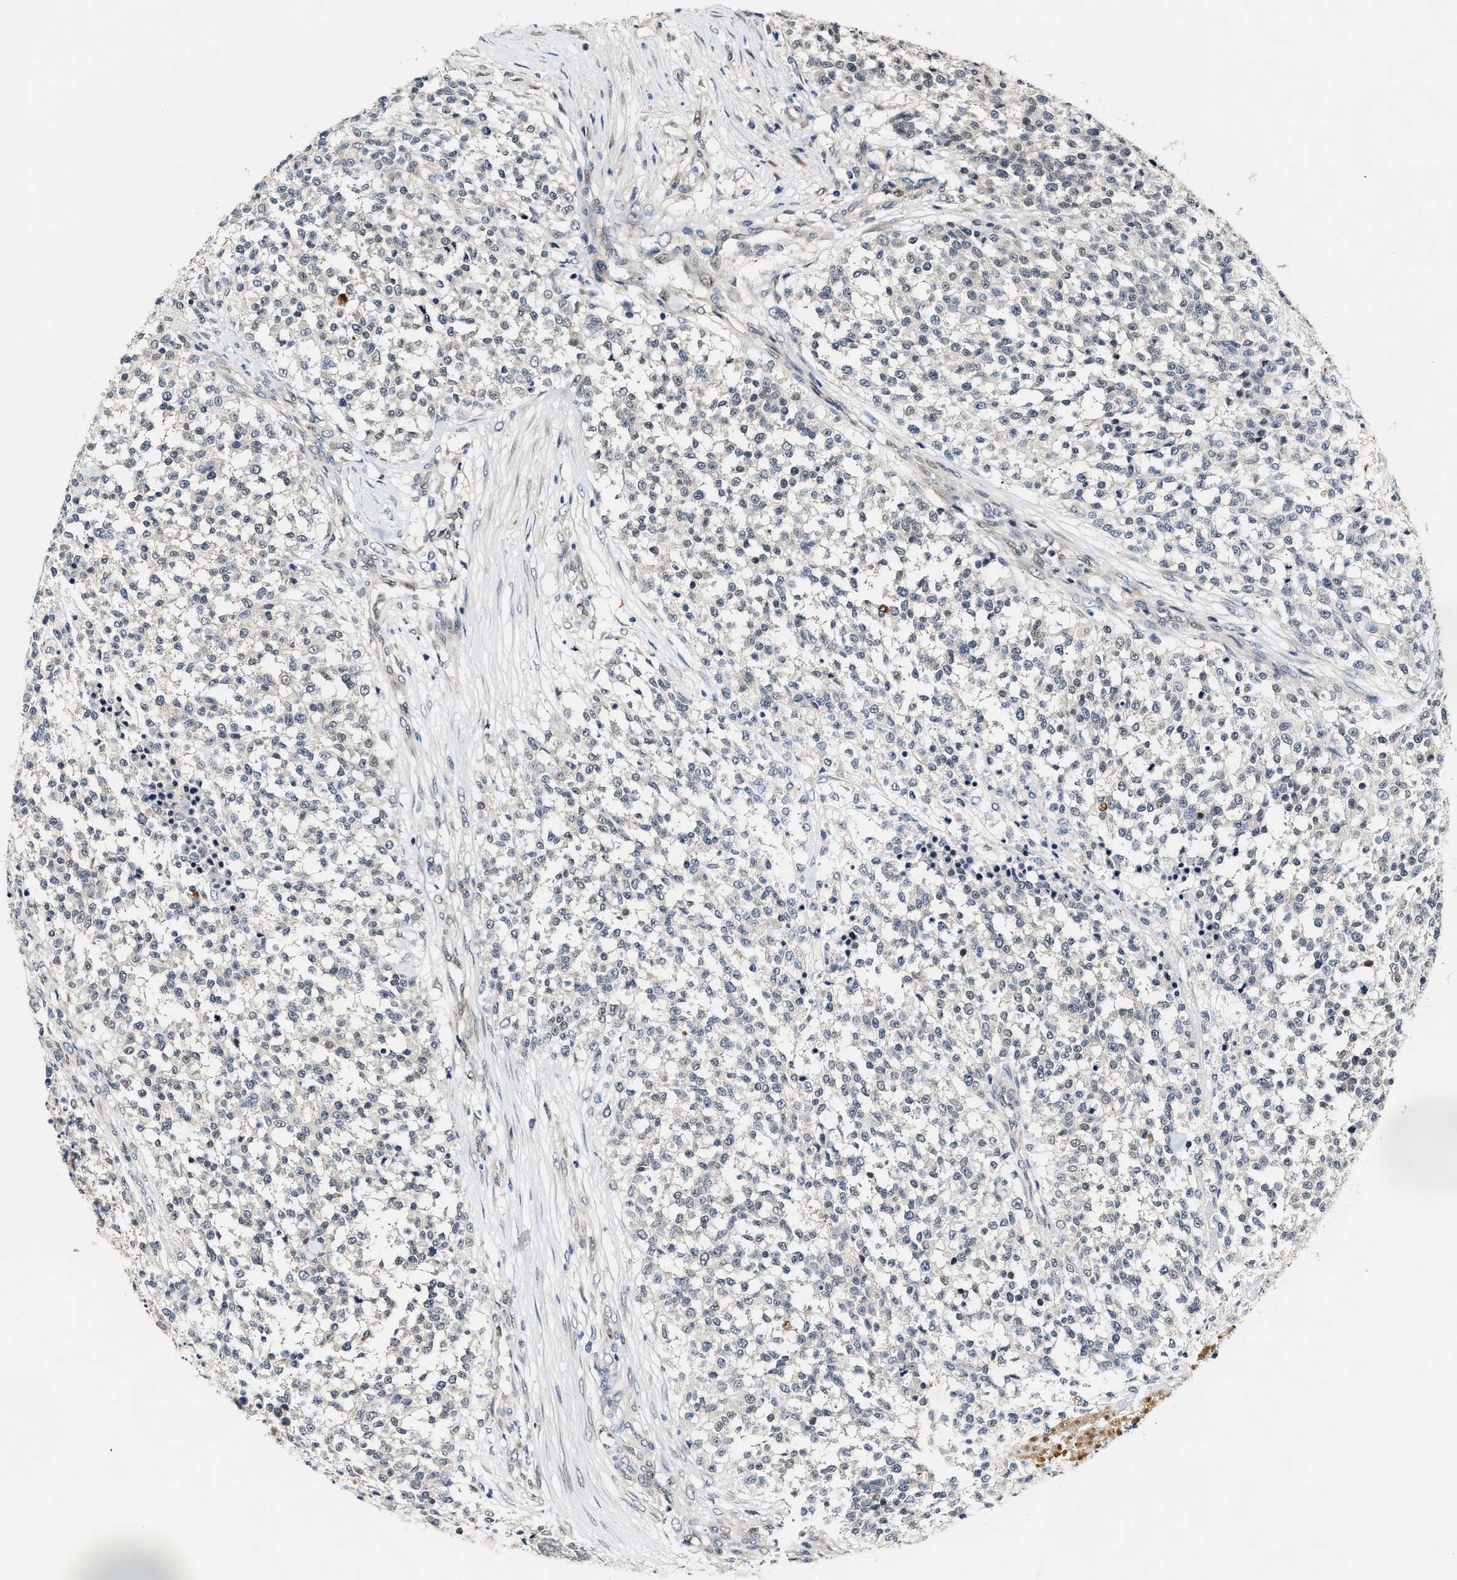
{"staining": {"intensity": "negative", "quantity": "none", "location": "none"}, "tissue": "testis cancer", "cell_type": "Tumor cells", "image_type": "cancer", "snomed": [{"axis": "morphology", "description": "Seminoma, NOS"}, {"axis": "topography", "description": "Testis"}], "caption": "Tumor cells are negative for brown protein staining in testis cancer.", "gene": "TCF4", "patient": {"sex": "male", "age": 59}}